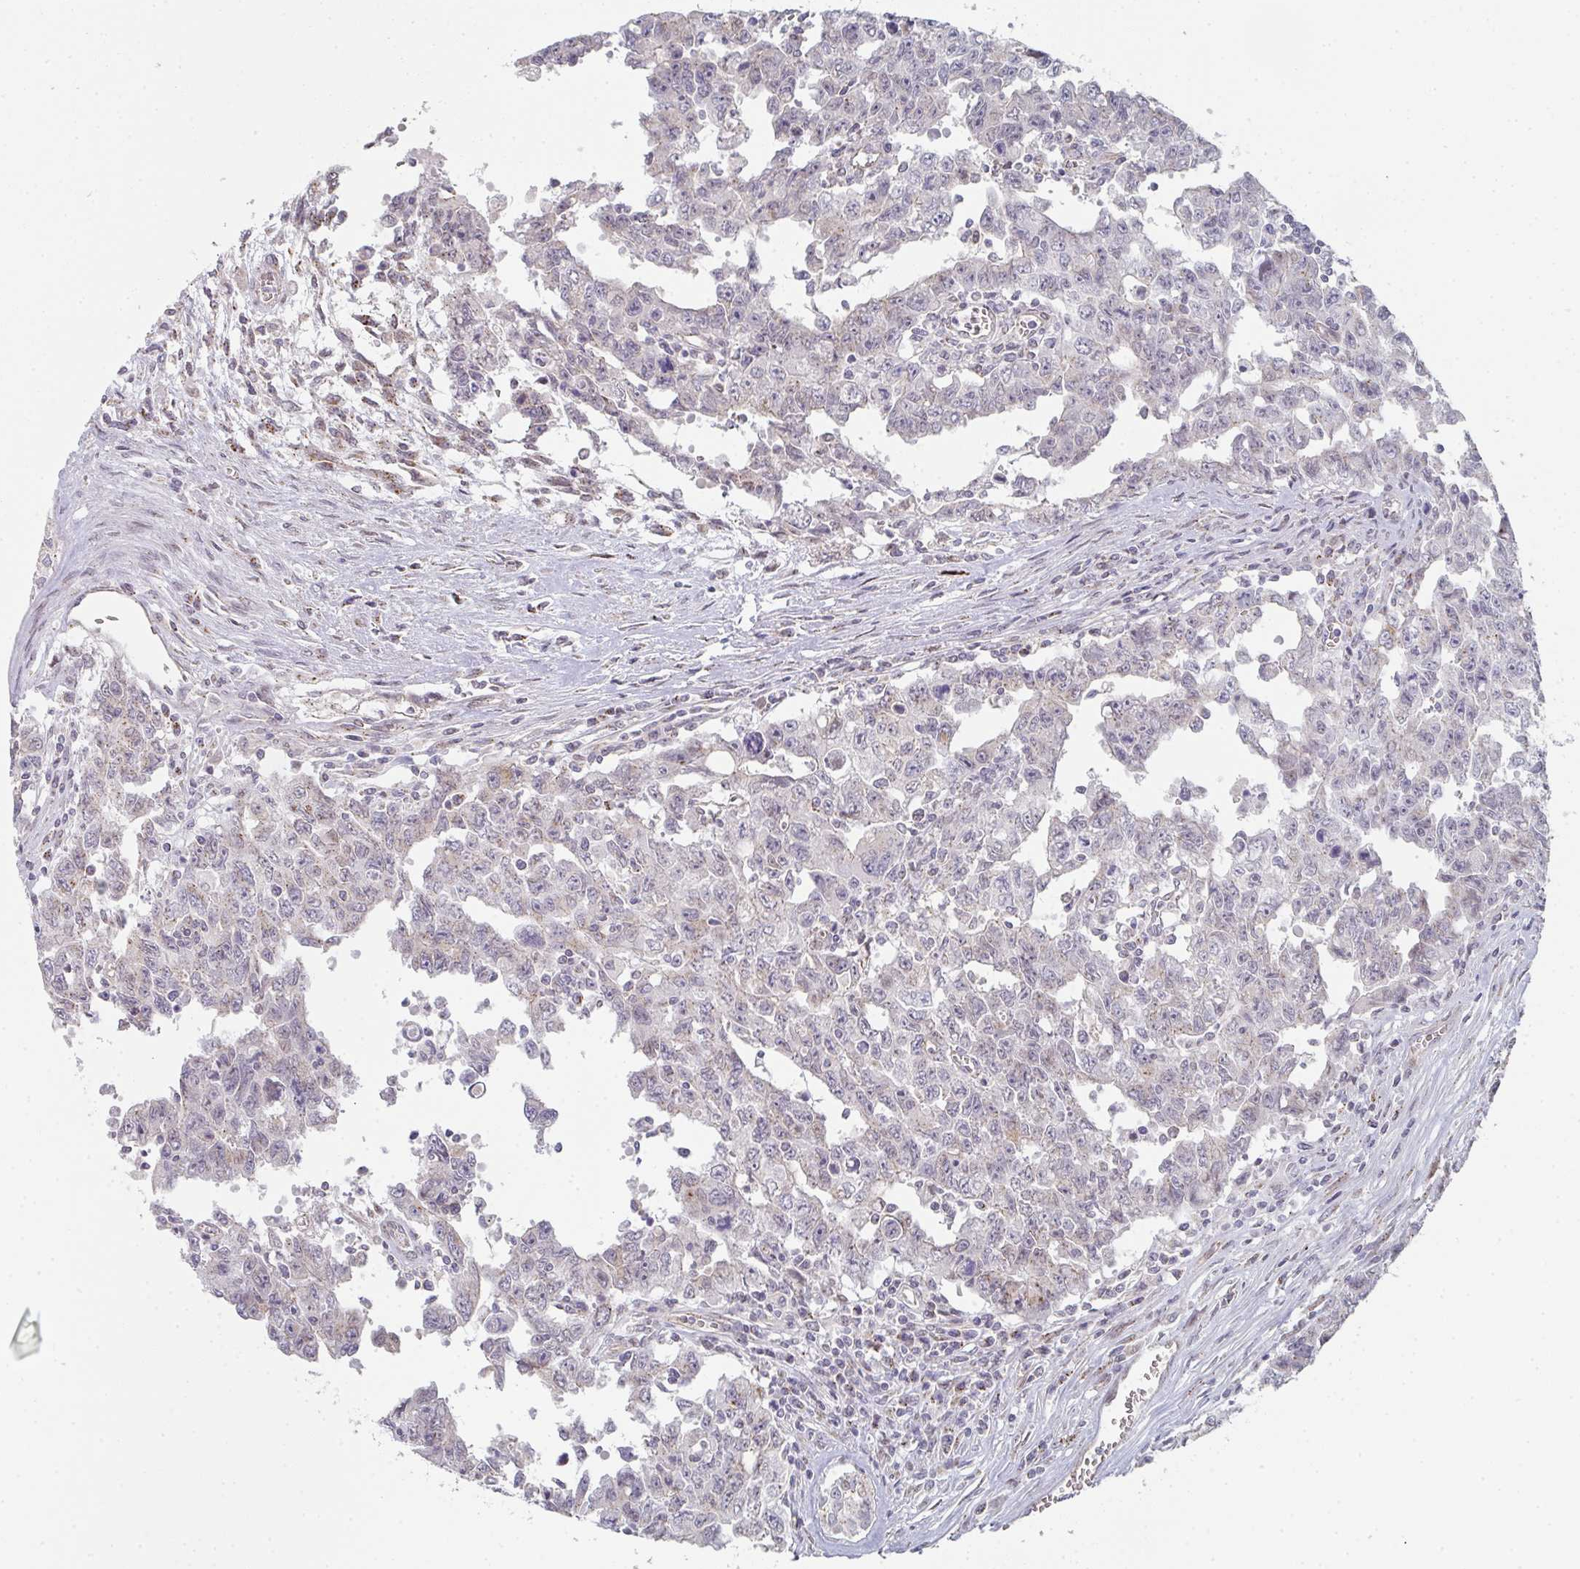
{"staining": {"intensity": "weak", "quantity": "<25%", "location": "cytoplasmic/membranous"}, "tissue": "testis cancer", "cell_type": "Tumor cells", "image_type": "cancer", "snomed": [{"axis": "morphology", "description": "Carcinoma, Embryonal, NOS"}, {"axis": "topography", "description": "Testis"}], "caption": "Human embryonal carcinoma (testis) stained for a protein using IHC shows no staining in tumor cells.", "gene": "ZNF526", "patient": {"sex": "male", "age": 24}}